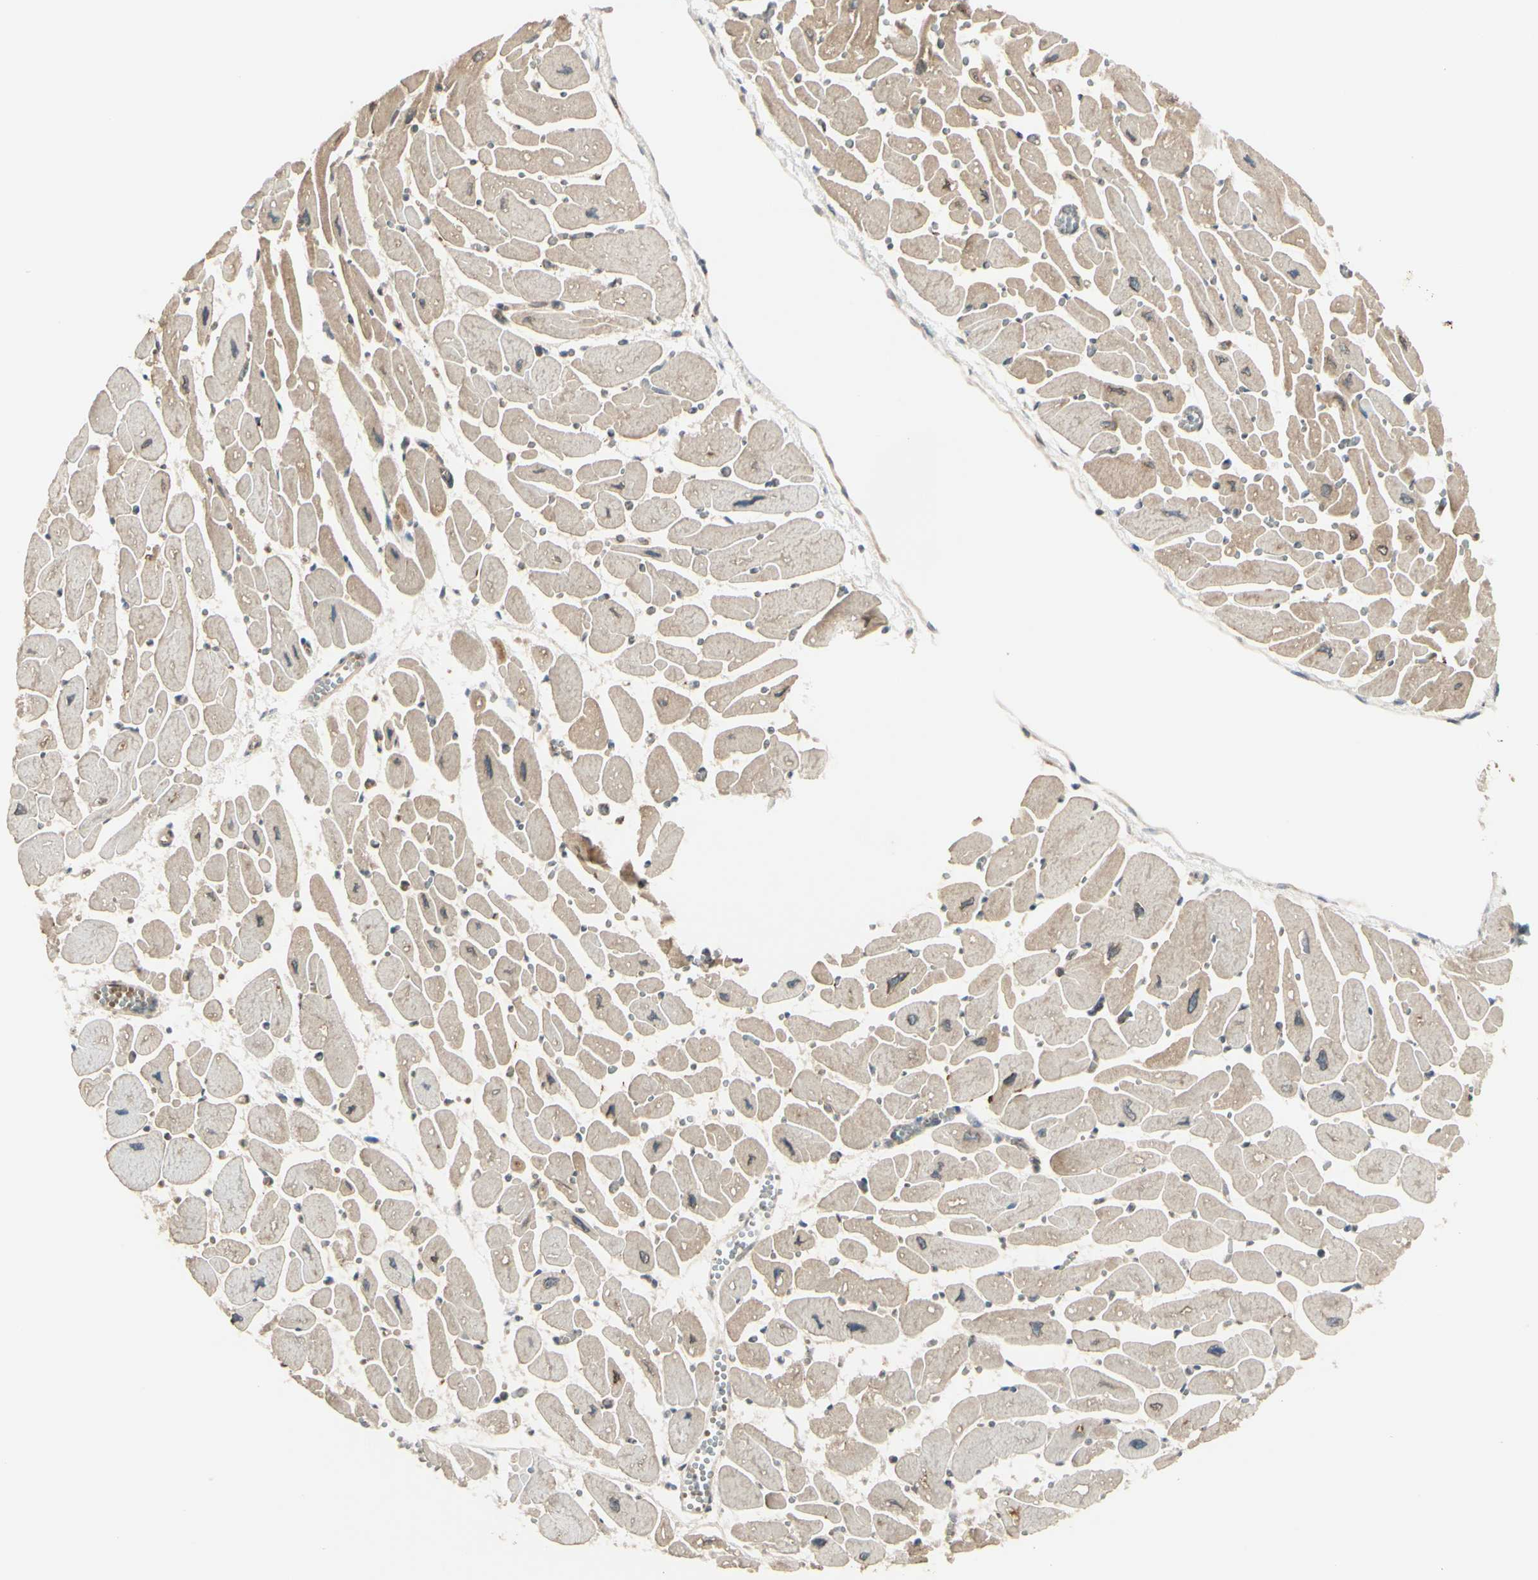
{"staining": {"intensity": "weak", "quantity": "25%-75%", "location": "cytoplasmic/membranous"}, "tissue": "heart muscle", "cell_type": "Cardiomyocytes", "image_type": "normal", "snomed": [{"axis": "morphology", "description": "Normal tissue, NOS"}, {"axis": "topography", "description": "Heart"}], "caption": "High-power microscopy captured an IHC histopathology image of unremarkable heart muscle, revealing weak cytoplasmic/membranous positivity in approximately 25%-75% of cardiomyocytes.", "gene": "FGF10", "patient": {"sex": "female", "age": 54}}